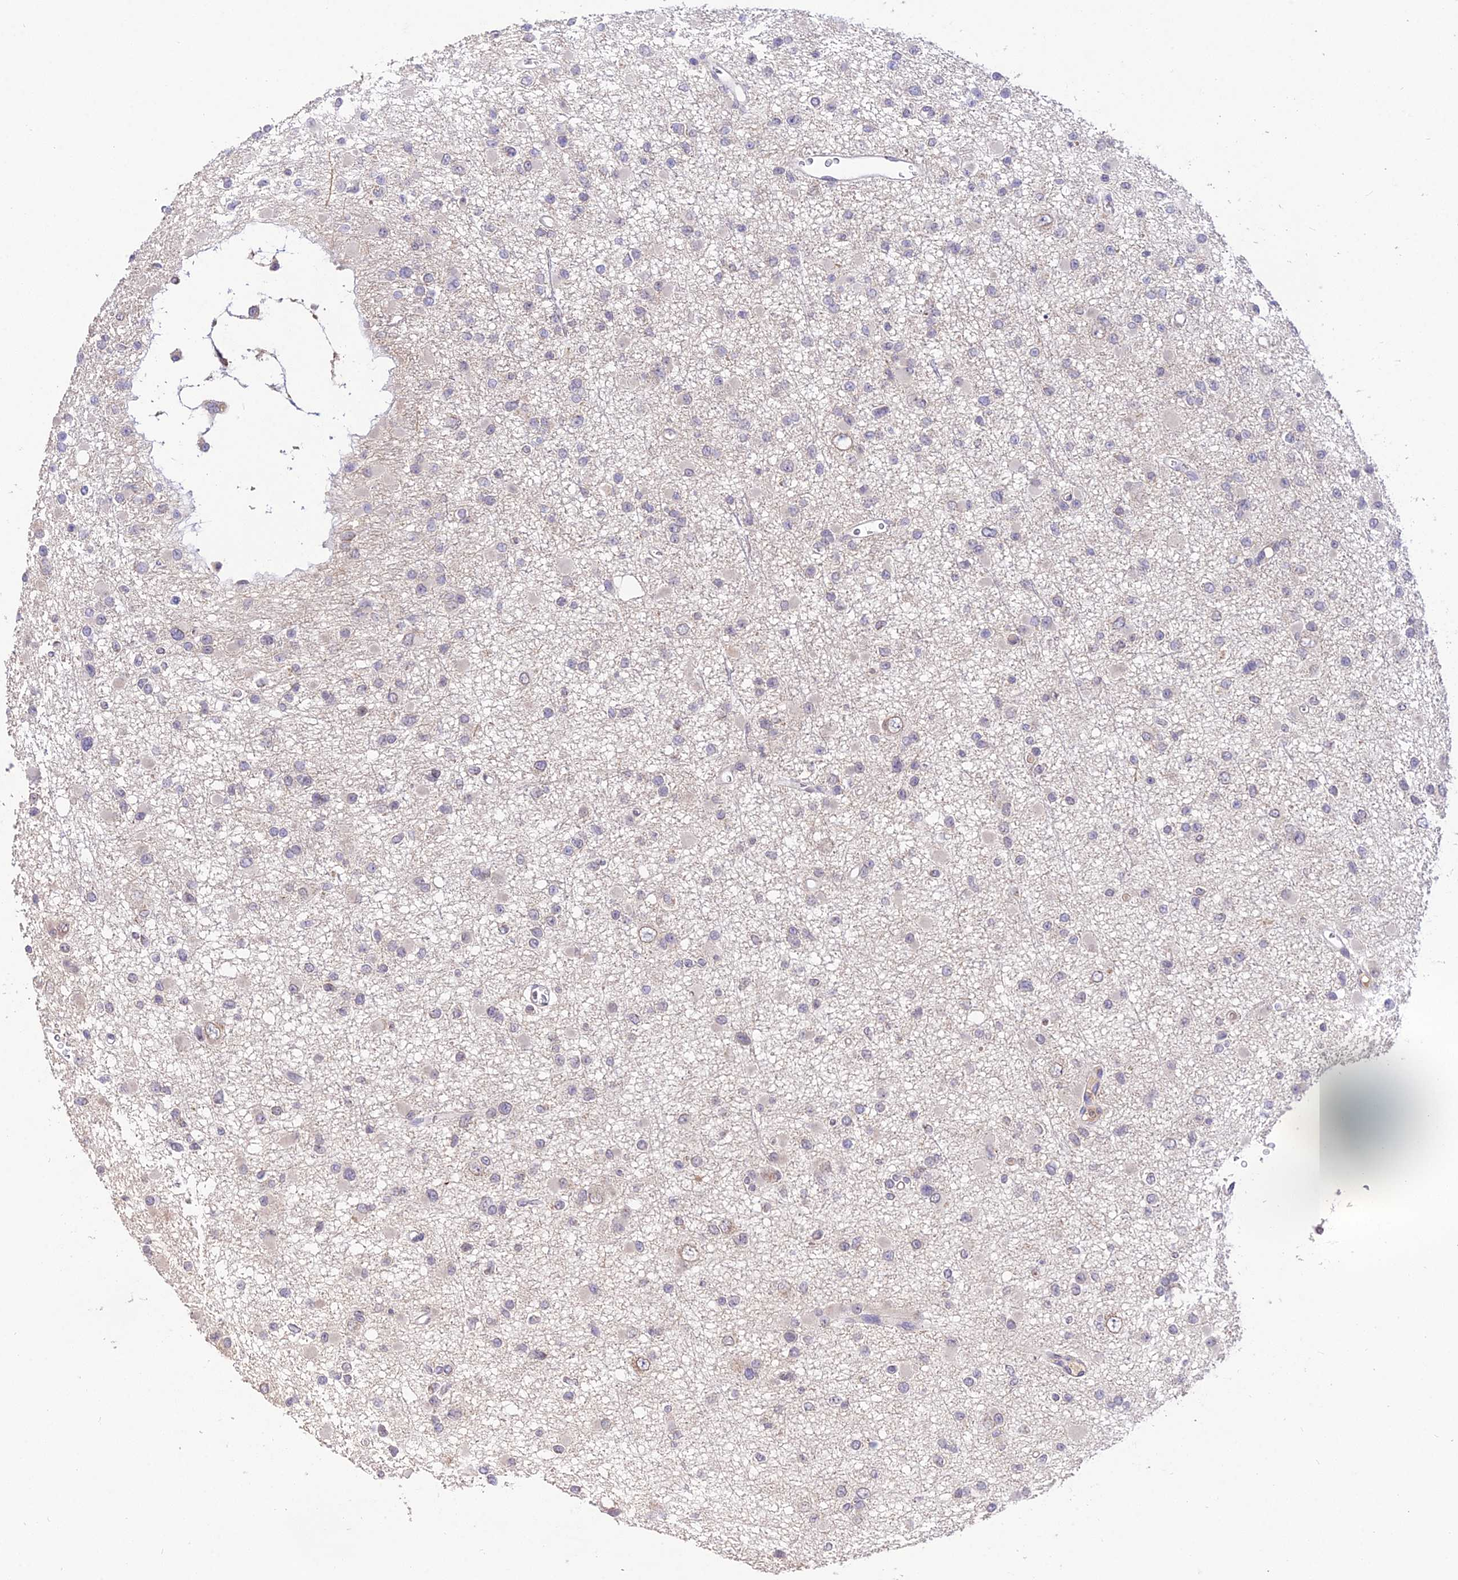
{"staining": {"intensity": "negative", "quantity": "none", "location": "none"}, "tissue": "glioma", "cell_type": "Tumor cells", "image_type": "cancer", "snomed": [{"axis": "morphology", "description": "Glioma, malignant, Low grade"}, {"axis": "topography", "description": "Brain"}], "caption": "Malignant glioma (low-grade) stained for a protein using immunohistochemistry (IHC) reveals no expression tumor cells.", "gene": "PGK1", "patient": {"sex": "female", "age": 22}}